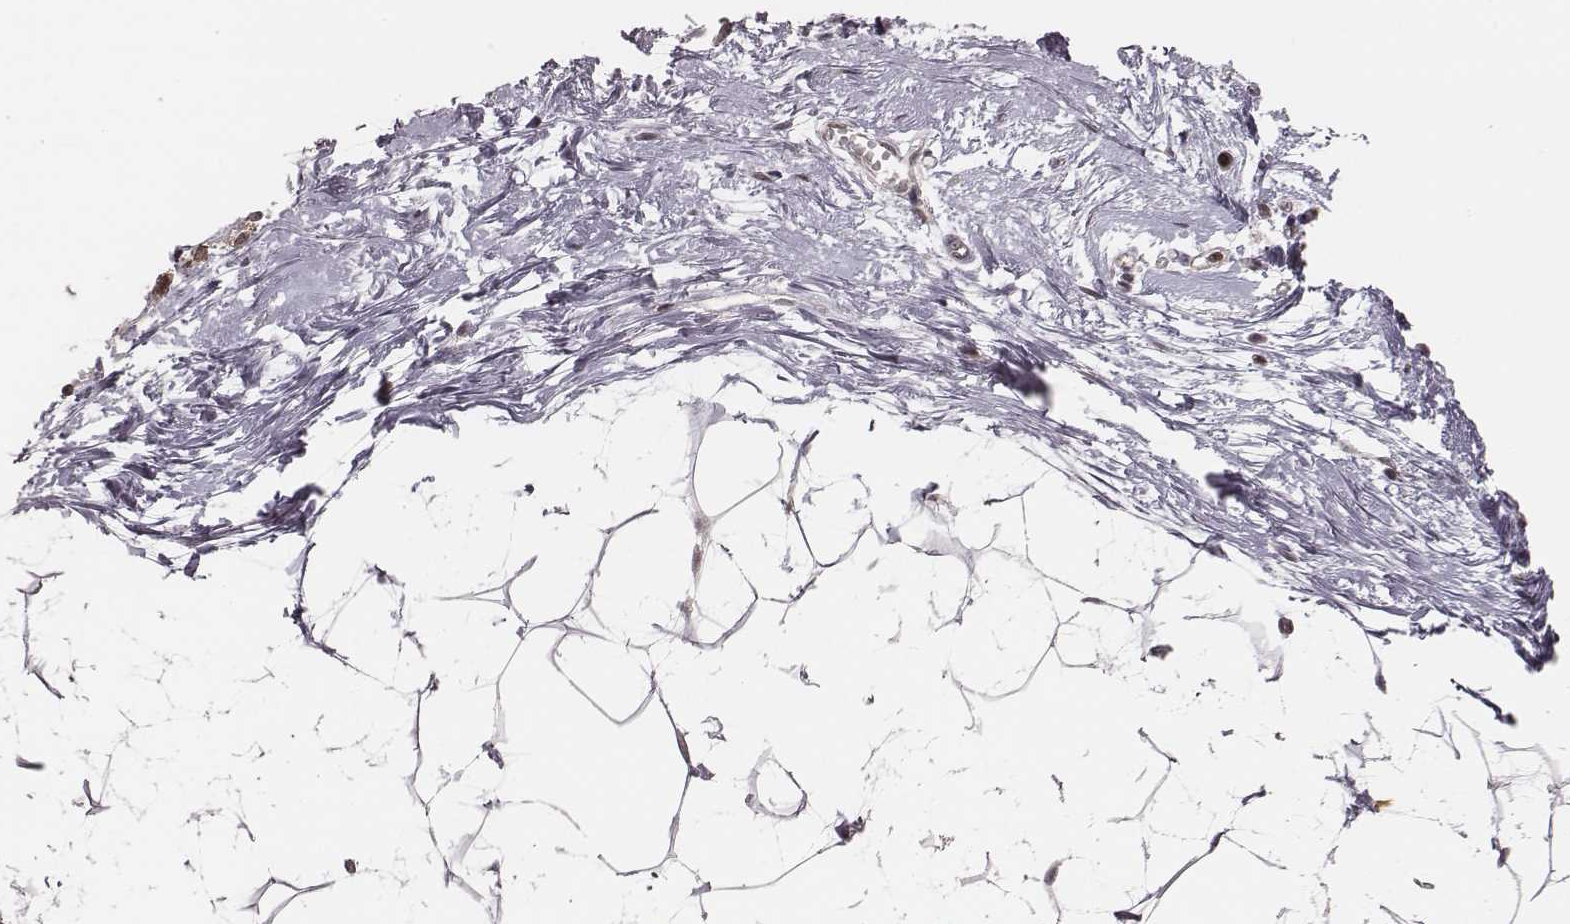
{"staining": {"intensity": "negative", "quantity": "none", "location": "none"}, "tissue": "breast", "cell_type": "Adipocytes", "image_type": "normal", "snomed": [{"axis": "morphology", "description": "Normal tissue, NOS"}, {"axis": "topography", "description": "Breast"}], "caption": "Breast was stained to show a protein in brown. There is no significant staining in adipocytes. The staining was performed using DAB to visualize the protein expression in brown, while the nuclei were stained in blue with hematoxylin (Magnification: 20x).", "gene": "WDR59", "patient": {"sex": "female", "age": 45}}